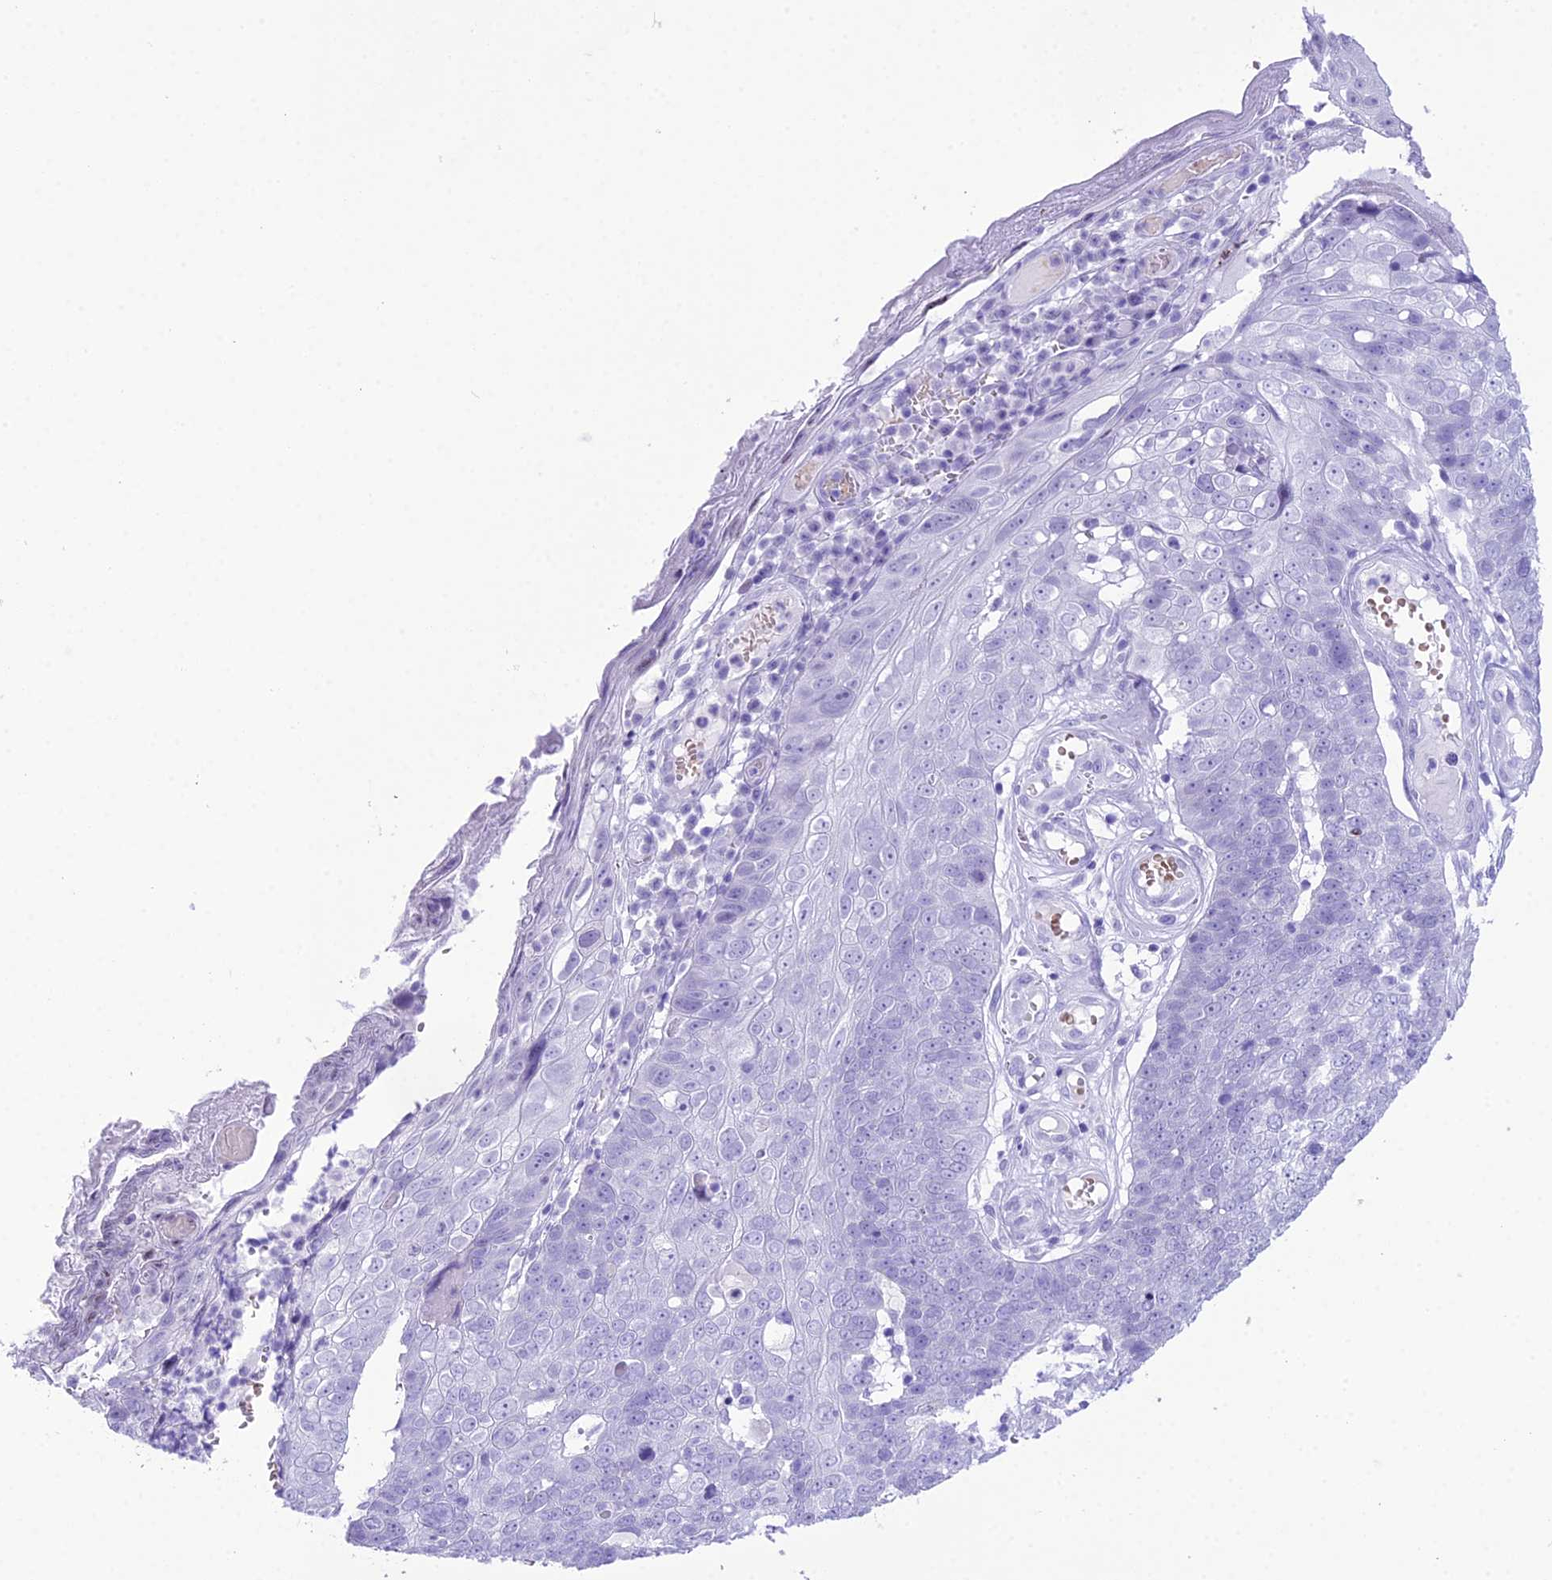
{"staining": {"intensity": "negative", "quantity": "none", "location": "none"}, "tissue": "skin cancer", "cell_type": "Tumor cells", "image_type": "cancer", "snomed": [{"axis": "morphology", "description": "Squamous cell carcinoma, NOS"}, {"axis": "topography", "description": "Skin"}], "caption": "IHC image of neoplastic tissue: human skin cancer (squamous cell carcinoma) stained with DAB (3,3'-diaminobenzidine) shows no significant protein expression in tumor cells.", "gene": "RNPS1", "patient": {"sex": "male", "age": 71}}